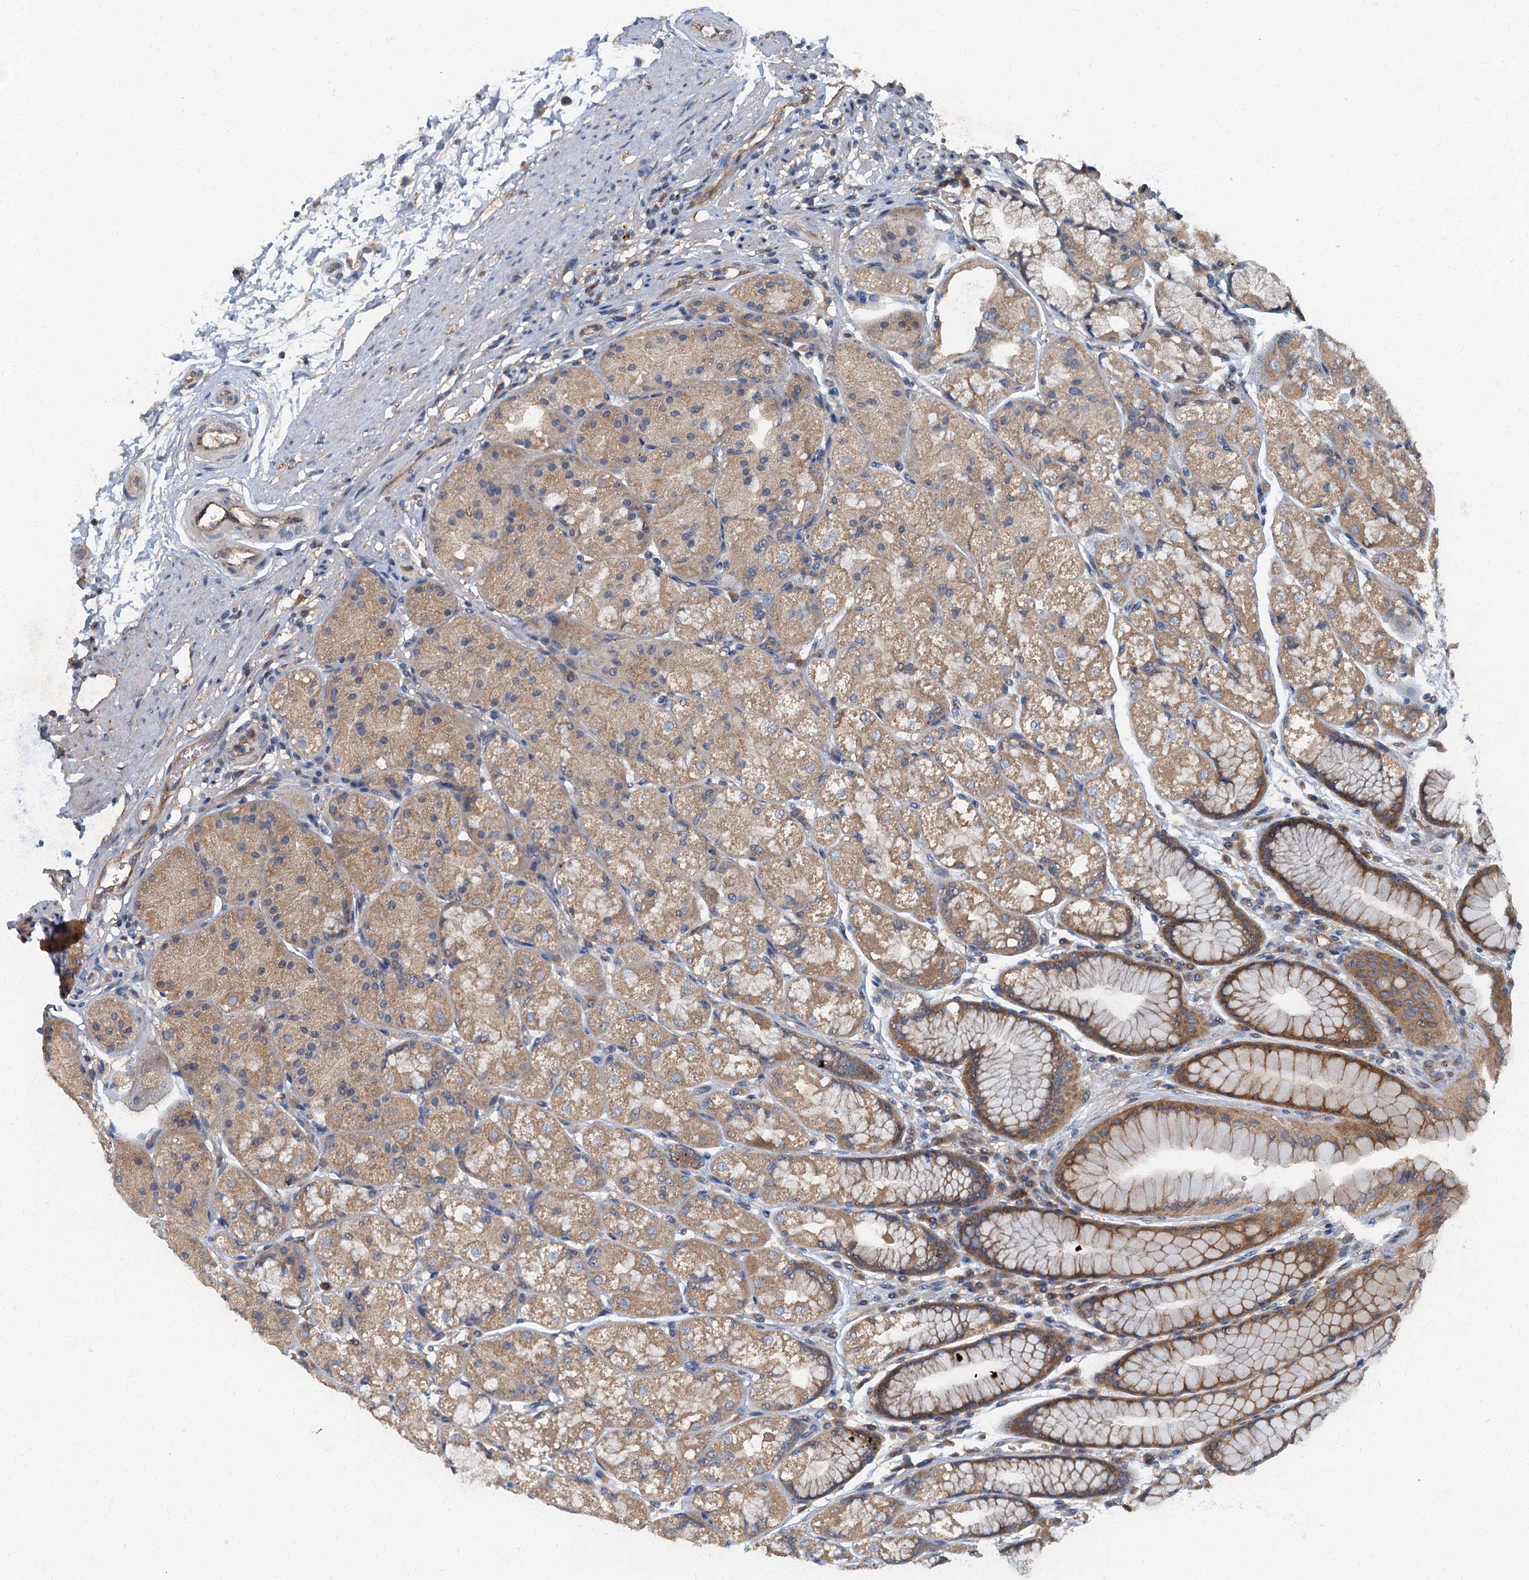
{"staining": {"intensity": "moderate", "quantity": ">75%", "location": "cytoplasmic/membranous"}, "tissue": "stomach", "cell_type": "Glandular cells", "image_type": "normal", "snomed": [{"axis": "morphology", "description": "Normal tissue, NOS"}, {"axis": "topography", "description": "Stomach"}], "caption": "Glandular cells reveal medium levels of moderate cytoplasmic/membranous positivity in about >75% of cells in unremarkable stomach.", "gene": "ARL11", "patient": {"sex": "male", "age": 57}}